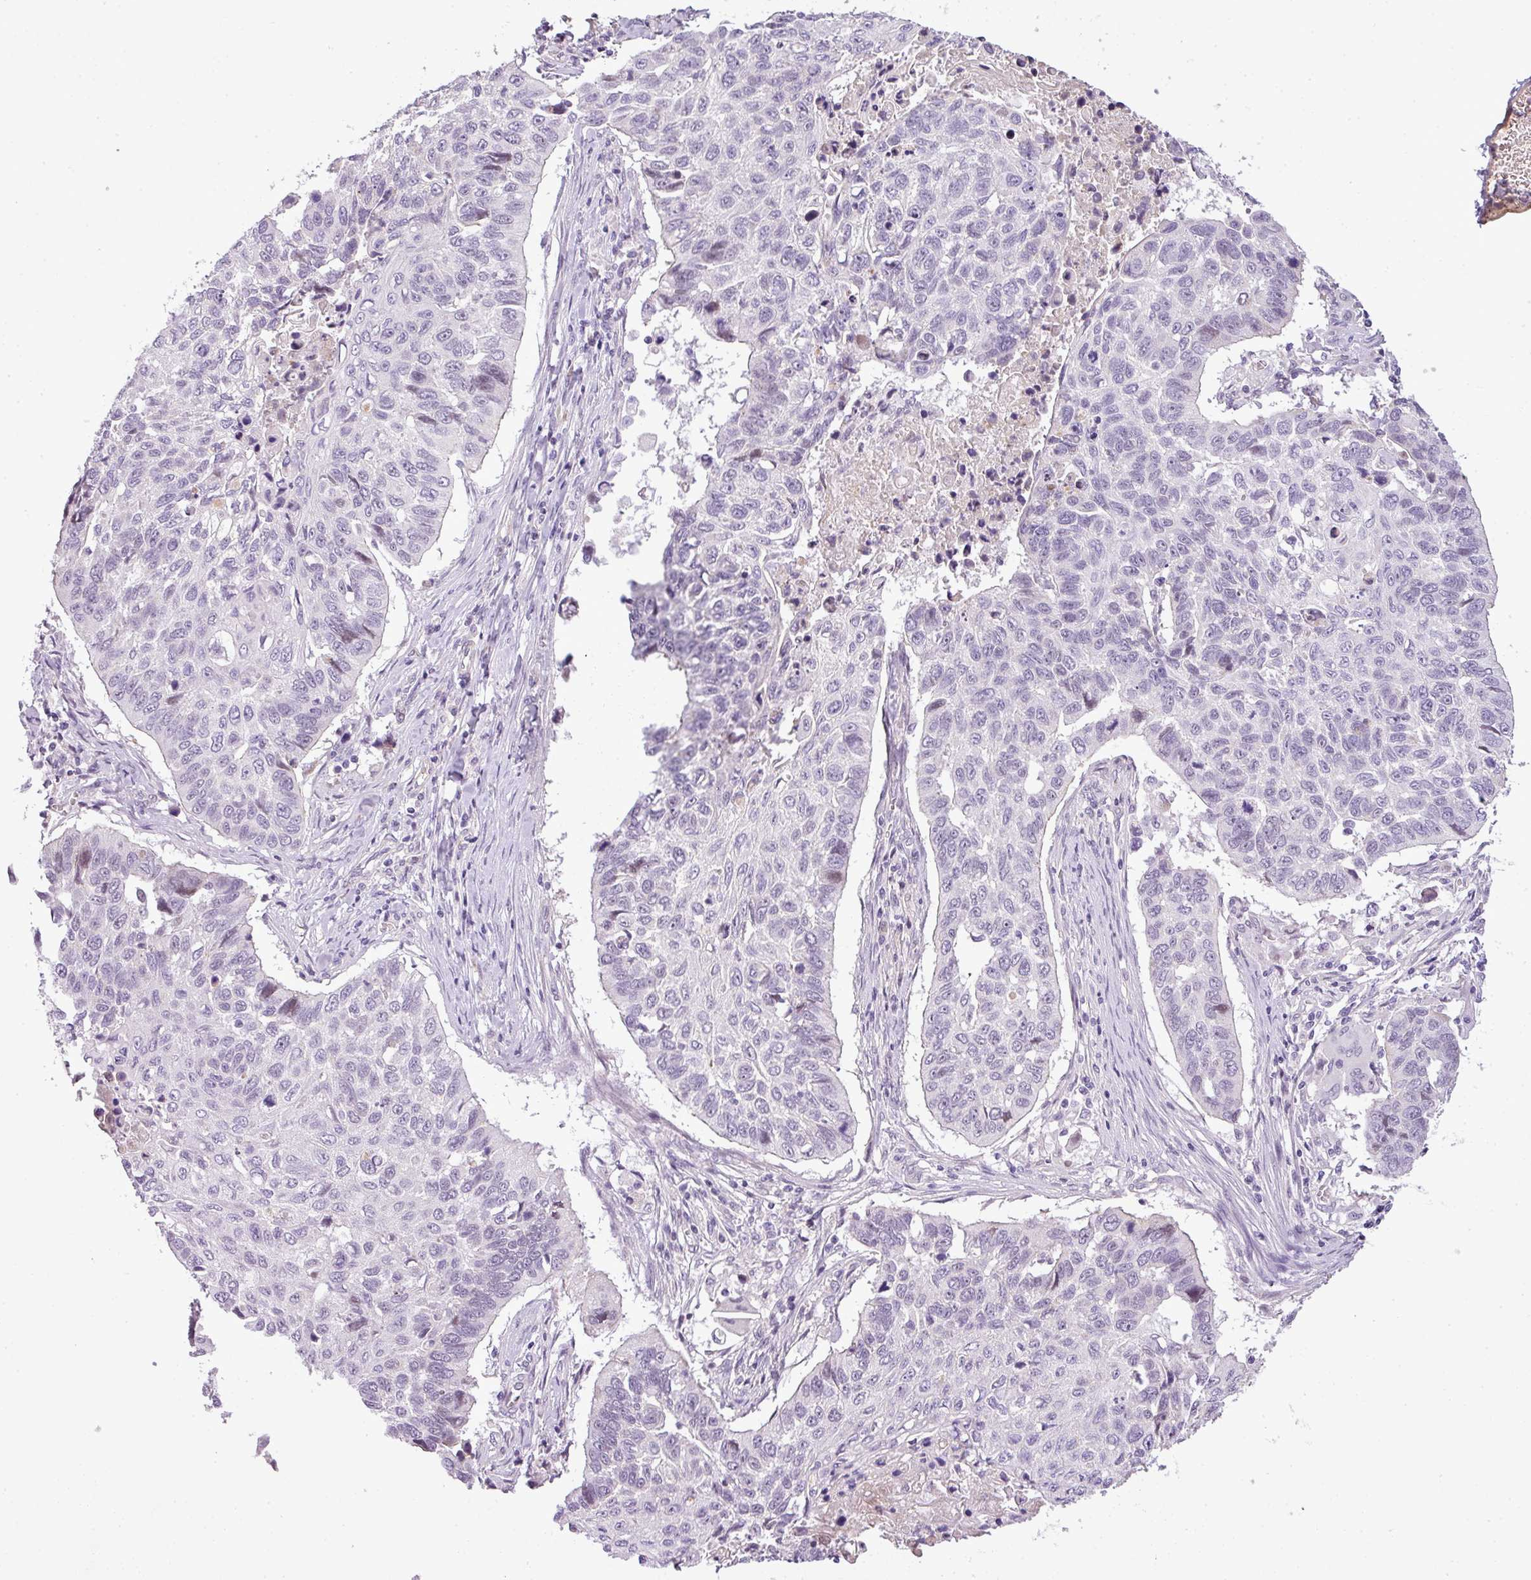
{"staining": {"intensity": "negative", "quantity": "none", "location": "none"}, "tissue": "lung cancer", "cell_type": "Tumor cells", "image_type": "cancer", "snomed": [{"axis": "morphology", "description": "Squamous cell carcinoma, NOS"}, {"axis": "topography", "description": "Lung"}], "caption": "Tumor cells are negative for protein expression in human squamous cell carcinoma (lung).", "gene": "C4B", "patient": {"sex": "male", "age": 62}}